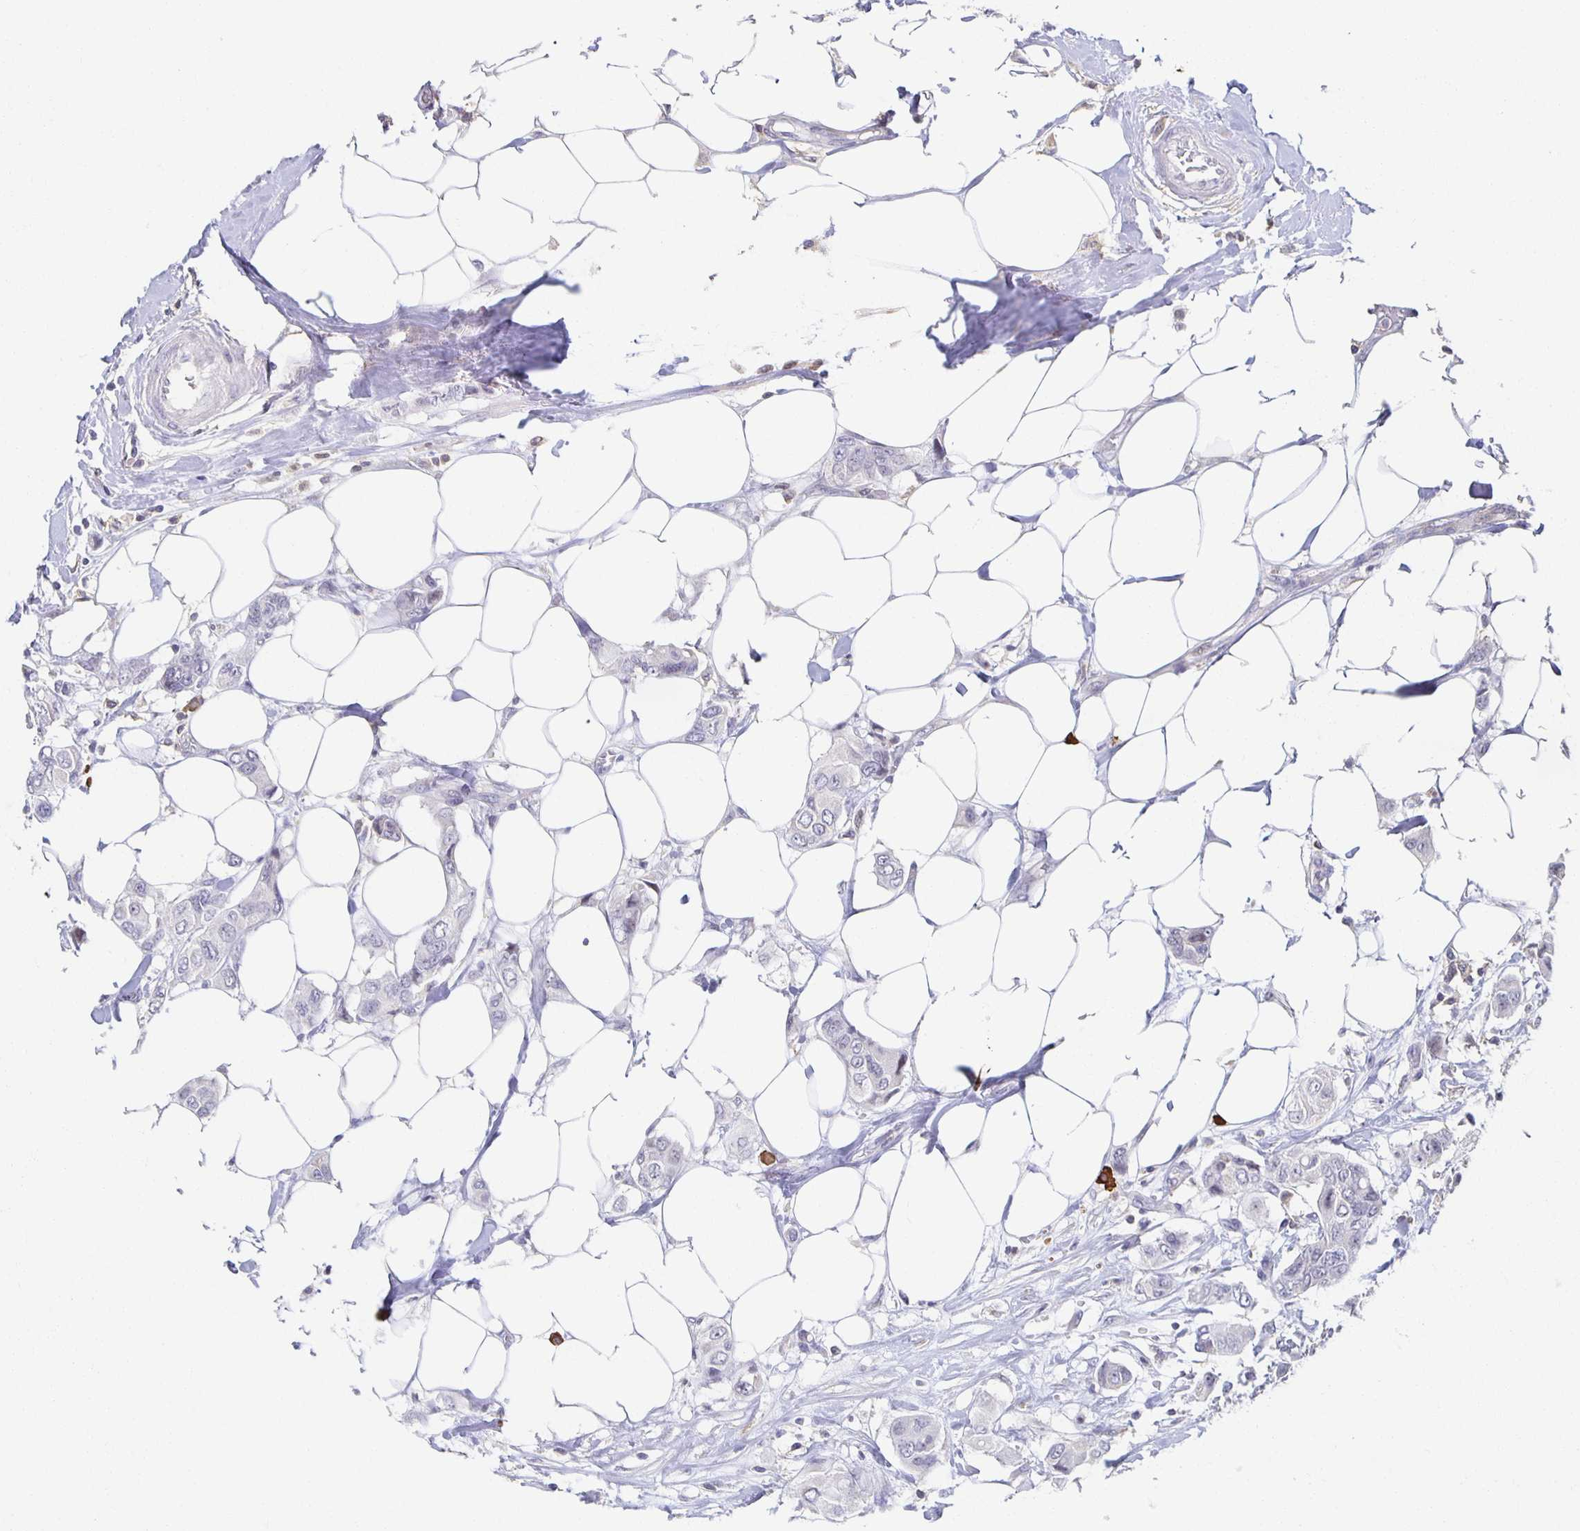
{"staining": {"intensity": "negative", "quantity": "none", "location": "none"}, "tissue": "breast cancer", "cell_type": "Tumor cells", "image_type": "cancer", "snomed": [{"axis": "morphology", "description": "Lobular carcinoma"}, {"axis": "topography", "description": "Breast"}], "caption": "Immunohistochemistry (IHC) of breast cancer (lobular carcinoma) demonstrates no positivity in tumor cells.", "gene": "ZNF692", "patient": {"sex": "female", "age": 51}}